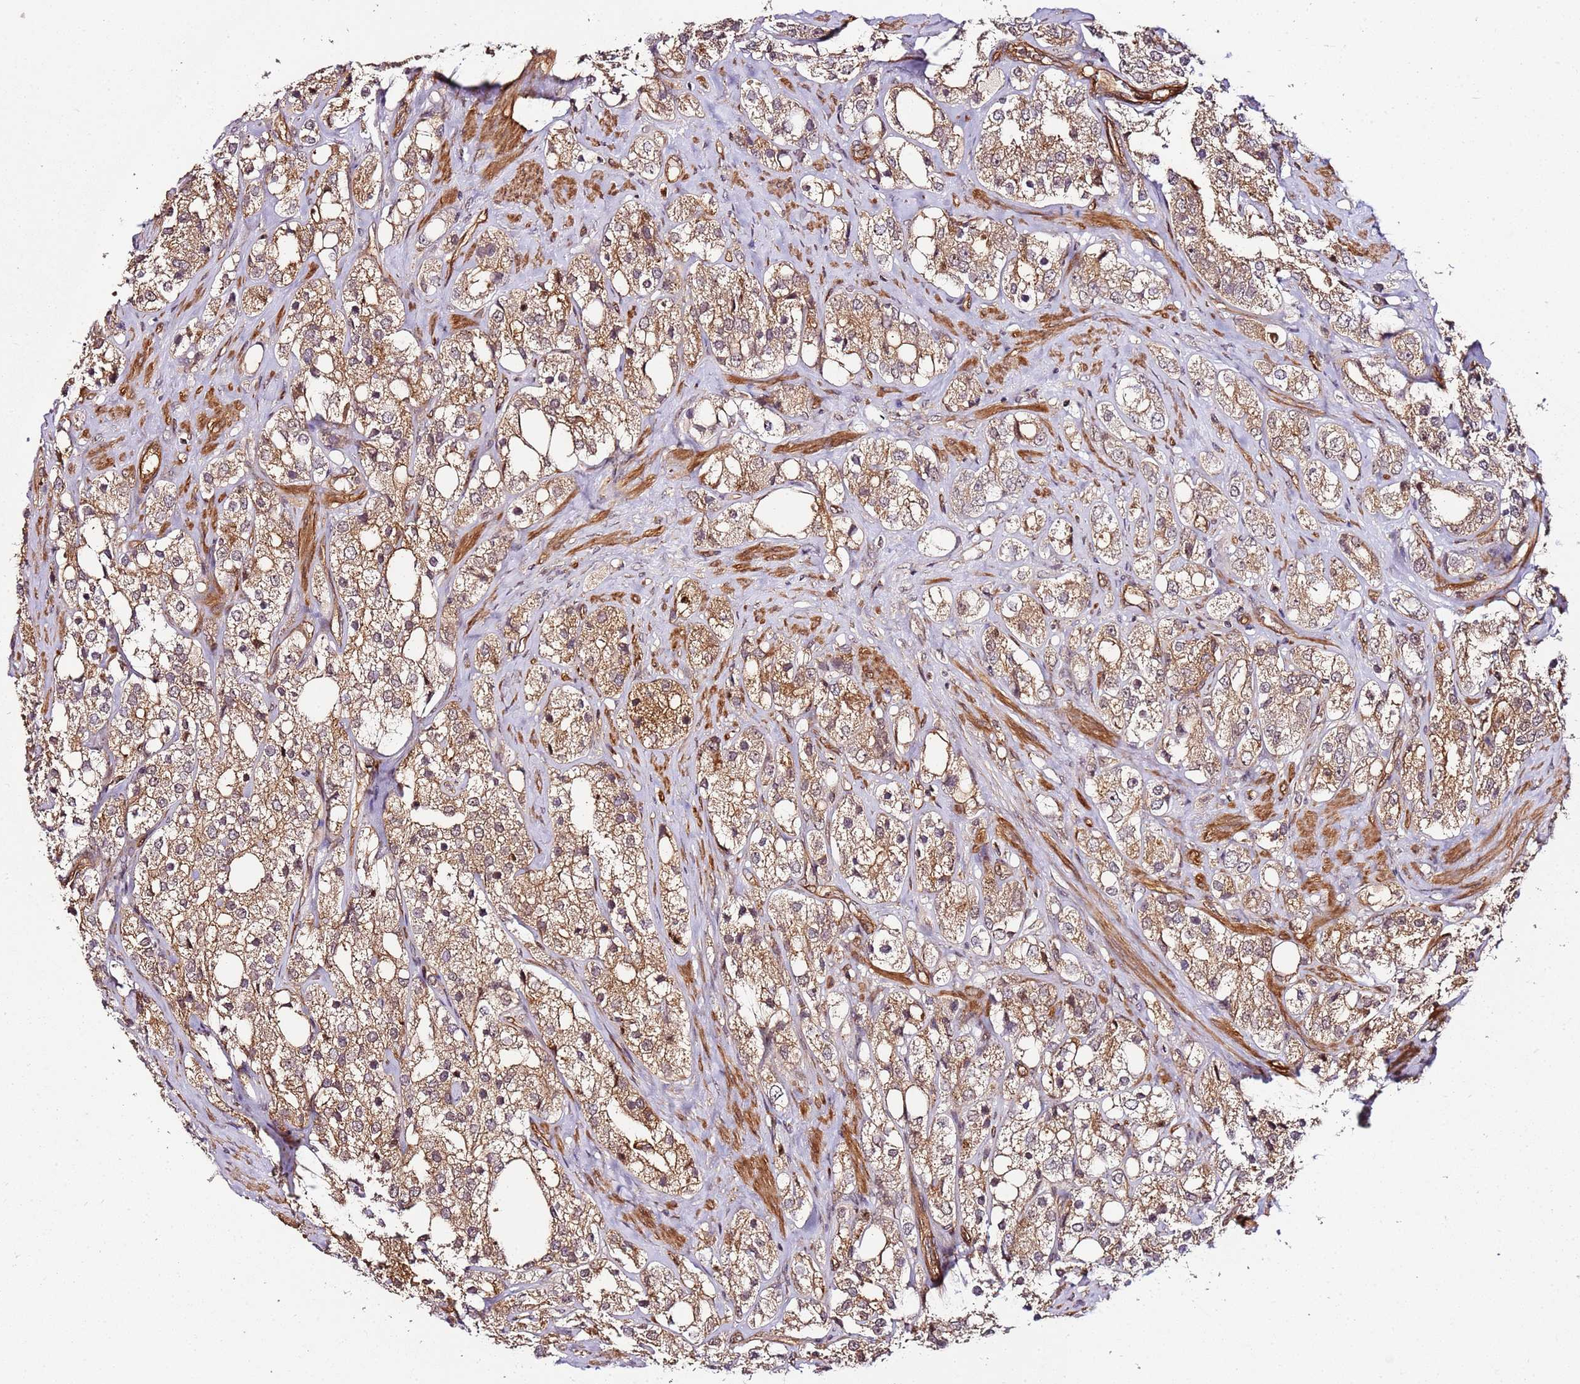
{"staining": {"intensity": "moderate", "quantity": ">75%", "location": "cytoplasmic/membranous"}, "tissue": "prostate cancer", "cell_type": "Tumor cells", "image_type": "cancer", "snomed": [{"axis": "morphology", "description": "Adenocarcinoma, NOS"}, {"axis": "topography", "description": "Prostate"}], "caption": "Protein staining reveals moderate cytoplasmic/membranous expression in approximately >75% of tumor cells in prostate cancer (adenocarcinoma).", "gene": "CCNYL1", "patient": {"sex": "male", "age": 79}}